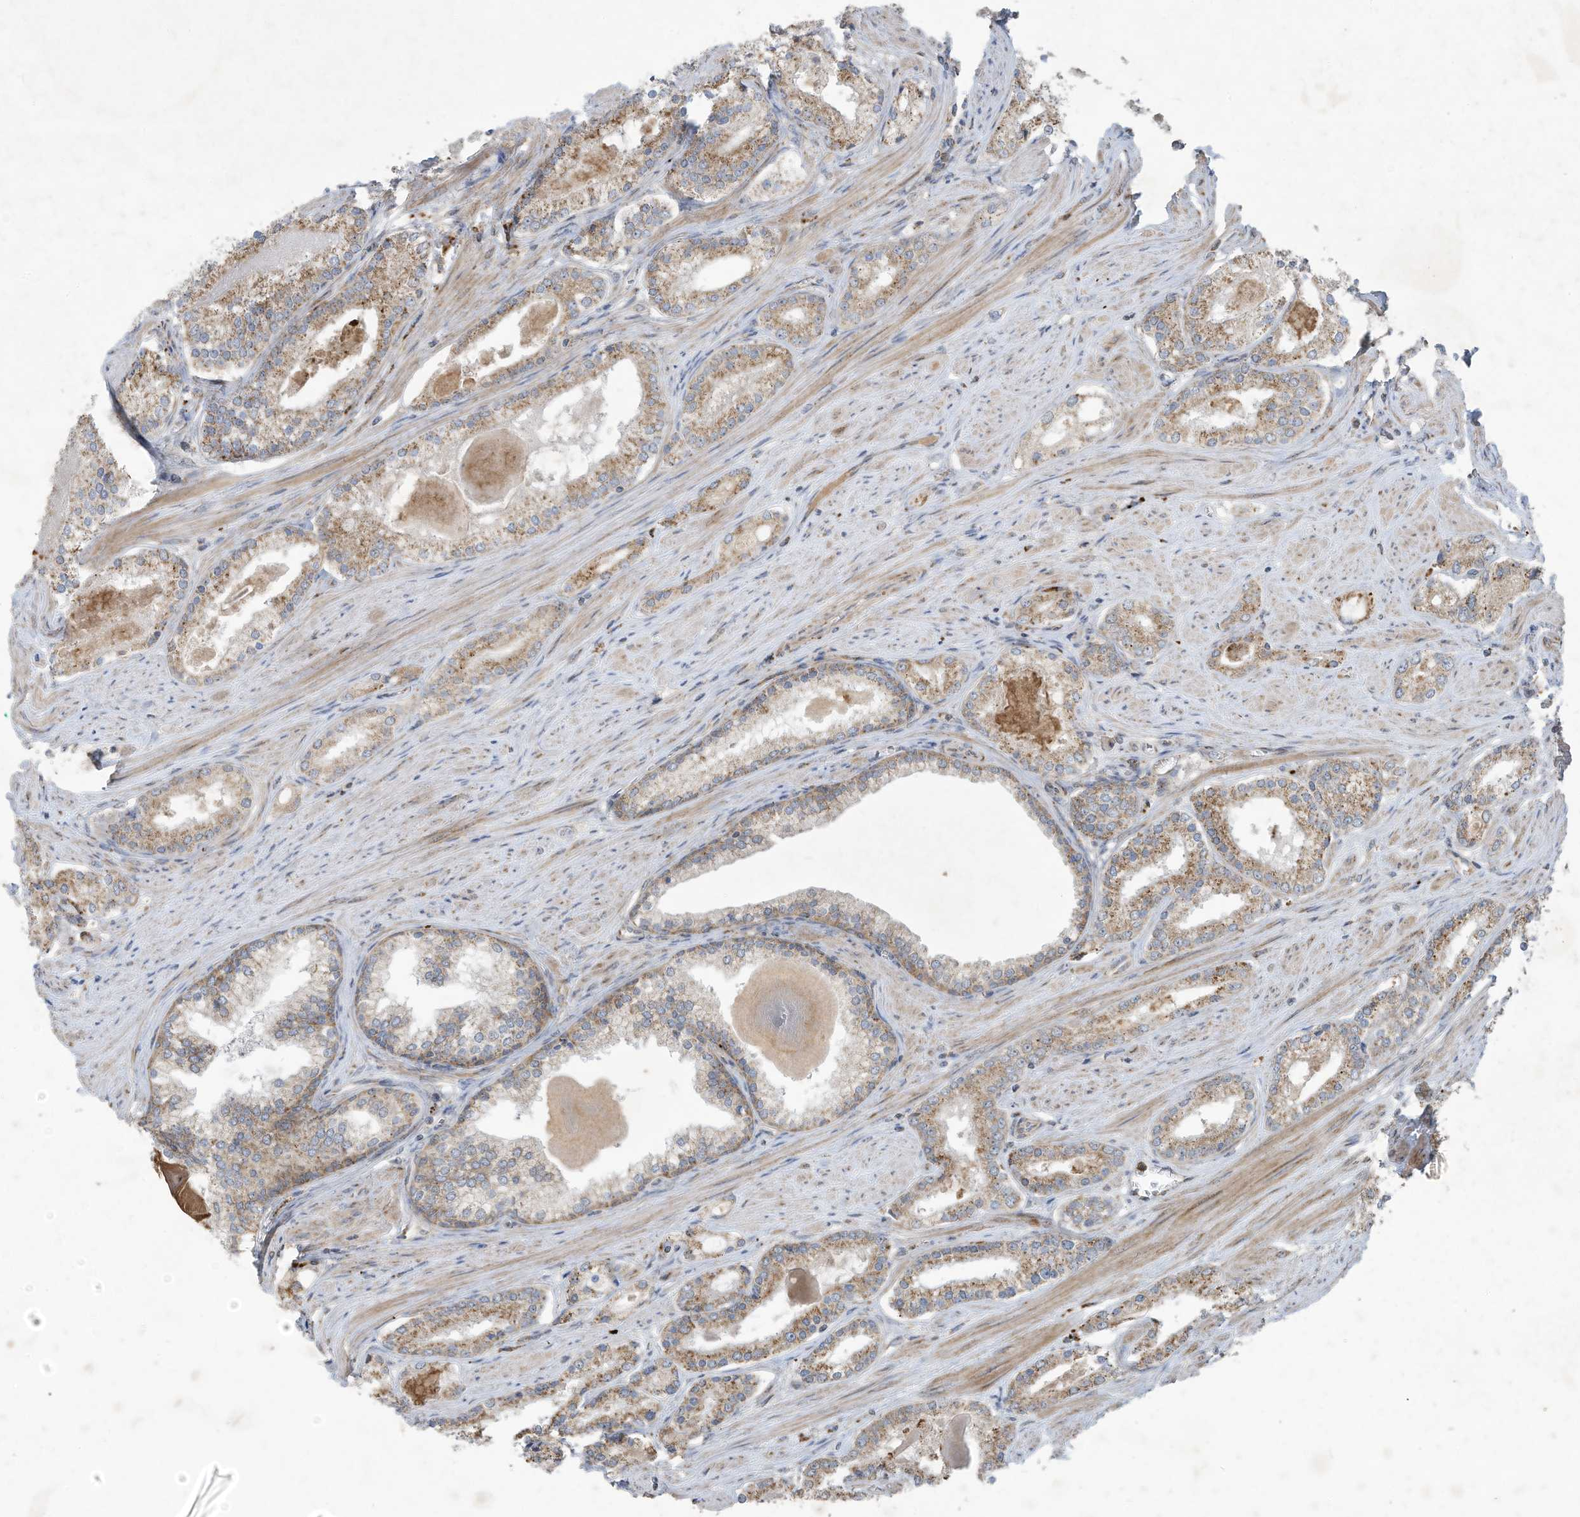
{"staining": {"intensity": "moderate", "quantity": ">75%", "location": "cytoplasmic/membranous"}, "tissue": "prostate cancer", "cell_type": "Tumor cells", "image_type": "cancer", "snomed": [{"axis": "morphology", "description": "Adenocarcinoma, Low grade"}, {"axis": "topography", "description": "Prostate"}], "caption": "An immunohistochemistry (IHC) micrograph of tumor tissue is shown. Protein staining in brown labels moderate cytoplasmic/membranous positivity in prostate cancer (adenocarcinoma (low-grade)) within tumor cells.", "gene": "C2orf74", "patient": {"sex": "male", "age": 54}}